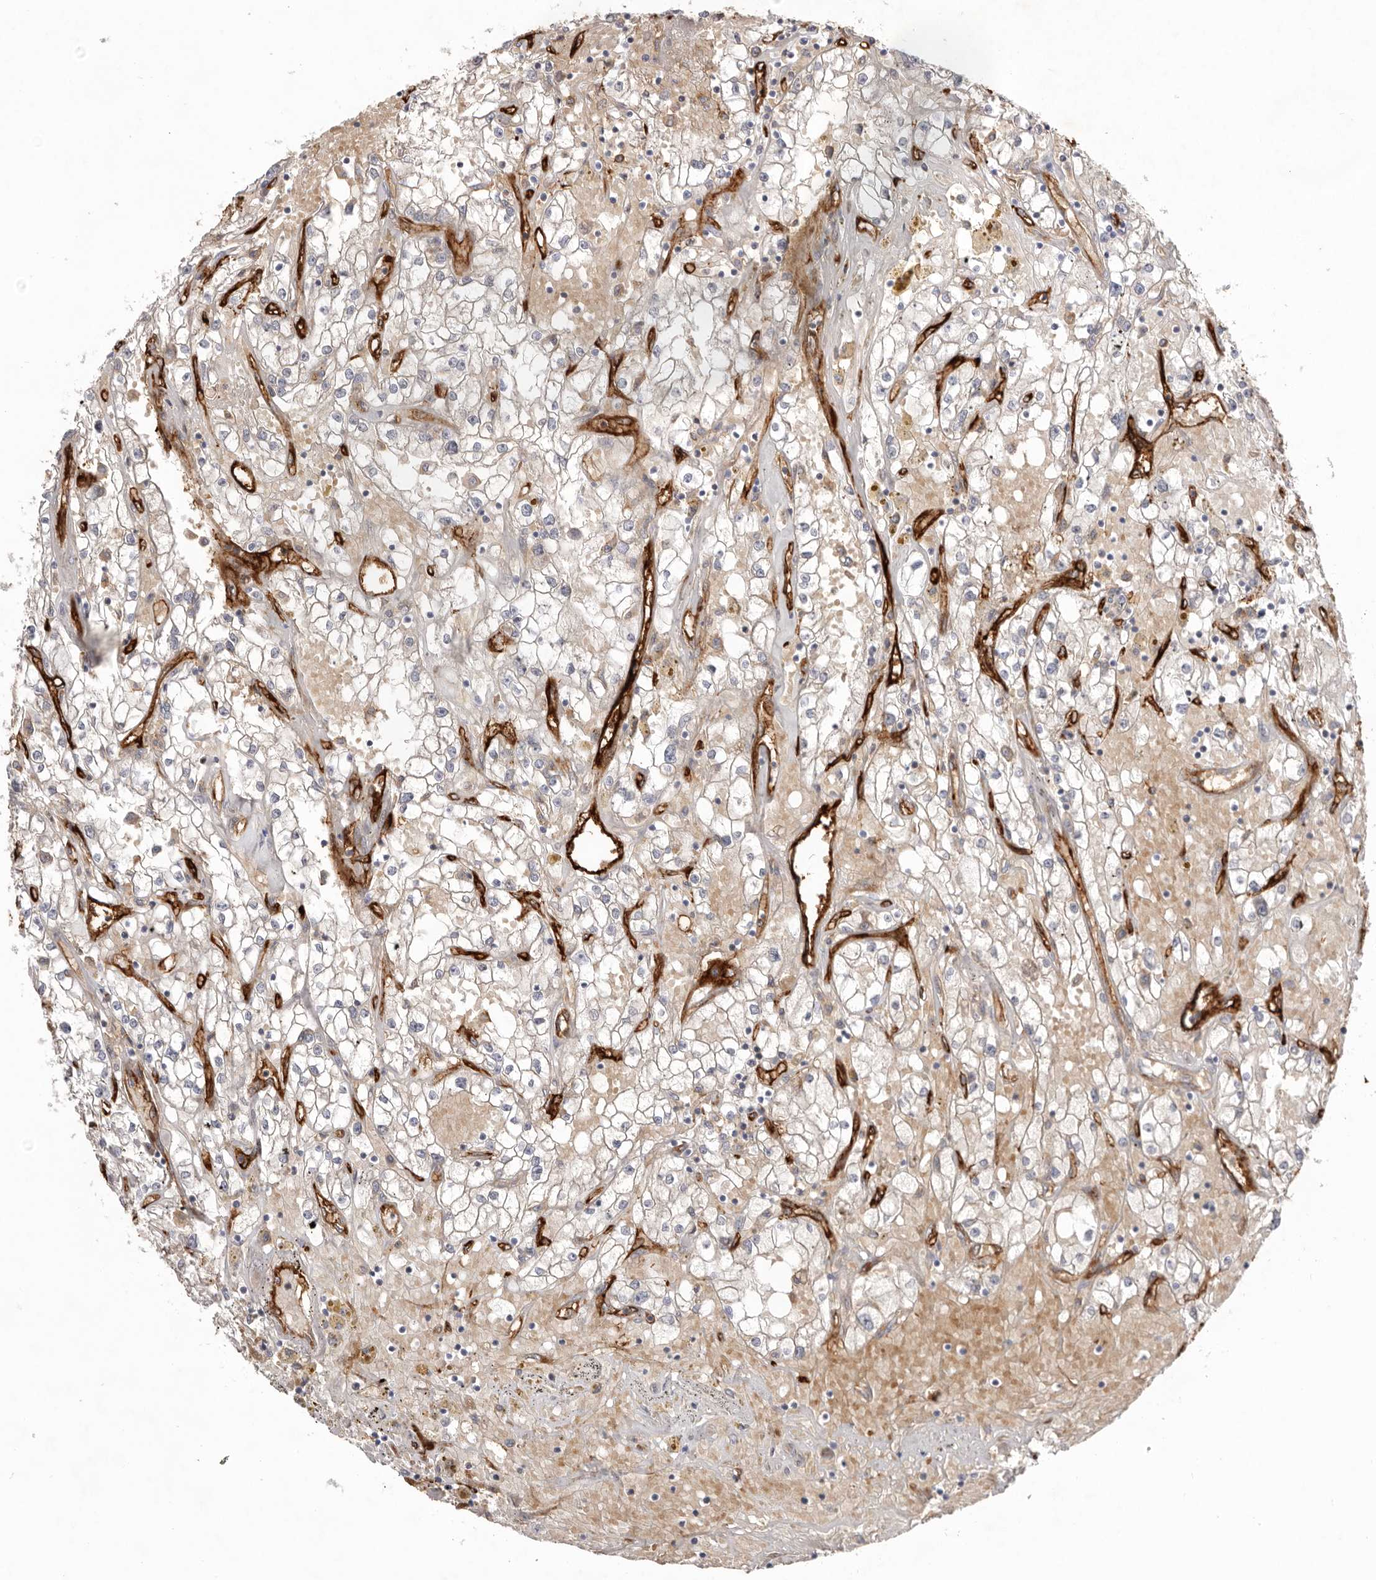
{"staining": {"intensity": "negative", "quantity": "none", "location": "none"}, "tissue": "renal cancer", "cell_type": "Tumor cells", "image_type": "cancer", "snomed": [{"axis": "morphology", "description": "Adenocarcinoma, NOS"}, {"axis": "topography", "description": "Kidney"}], "caption": "Immunohistochemistry (IHC) histopathology image of renal cancer (adenocarcinoma) stained for a protein (brown), which reveals no staining in tumor cells.", "gene": "LRRC66", "patient": {"sex": "male", "age": 56}}